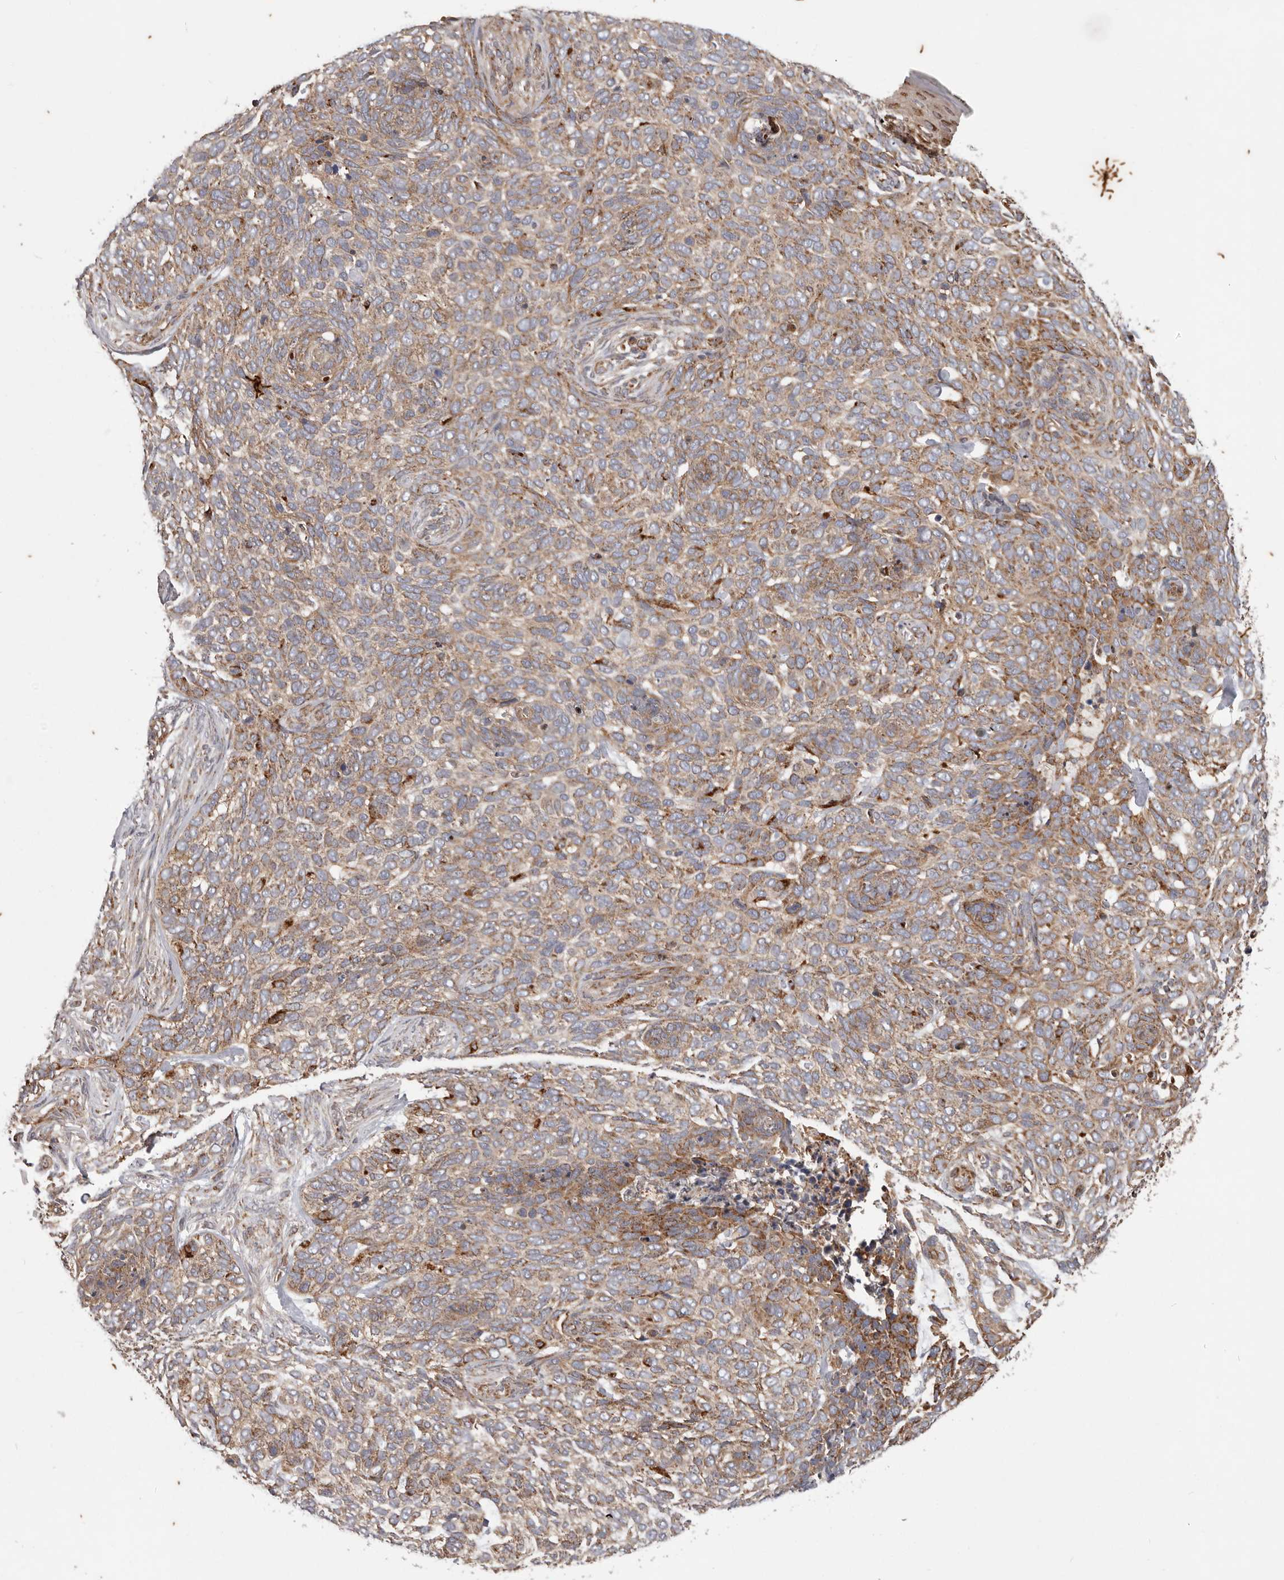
{"staining": {"intensity": "moderate", "quantity": ">75%", "location": "cytoplasmic/membranous"}, "tissue": "skin cancer", "cell_type": "Tumor cells", "image_type": "cancer", "snomed": [{"axis": "morphology", "description": "Basal cell carcinoma"}, {"axis": "topography", "description": "Skin"}], "caption": "Immunohistochemistry staining of skin cancer (basal cell carcinoma), which reveals medium levels of moderate cytoplasmic/membranous positivity in approximately >75% of tumor cells indicating moderate cytoplasmic/membranous protein staining. The staining was performed using DAB (3,3'-diaminobenzidine) (brown) for protein detection and nuclei were counterstained in hematoxylin (blue).", "gene": "MRPS10", "patient": {"sex": "female", "age": 64}}